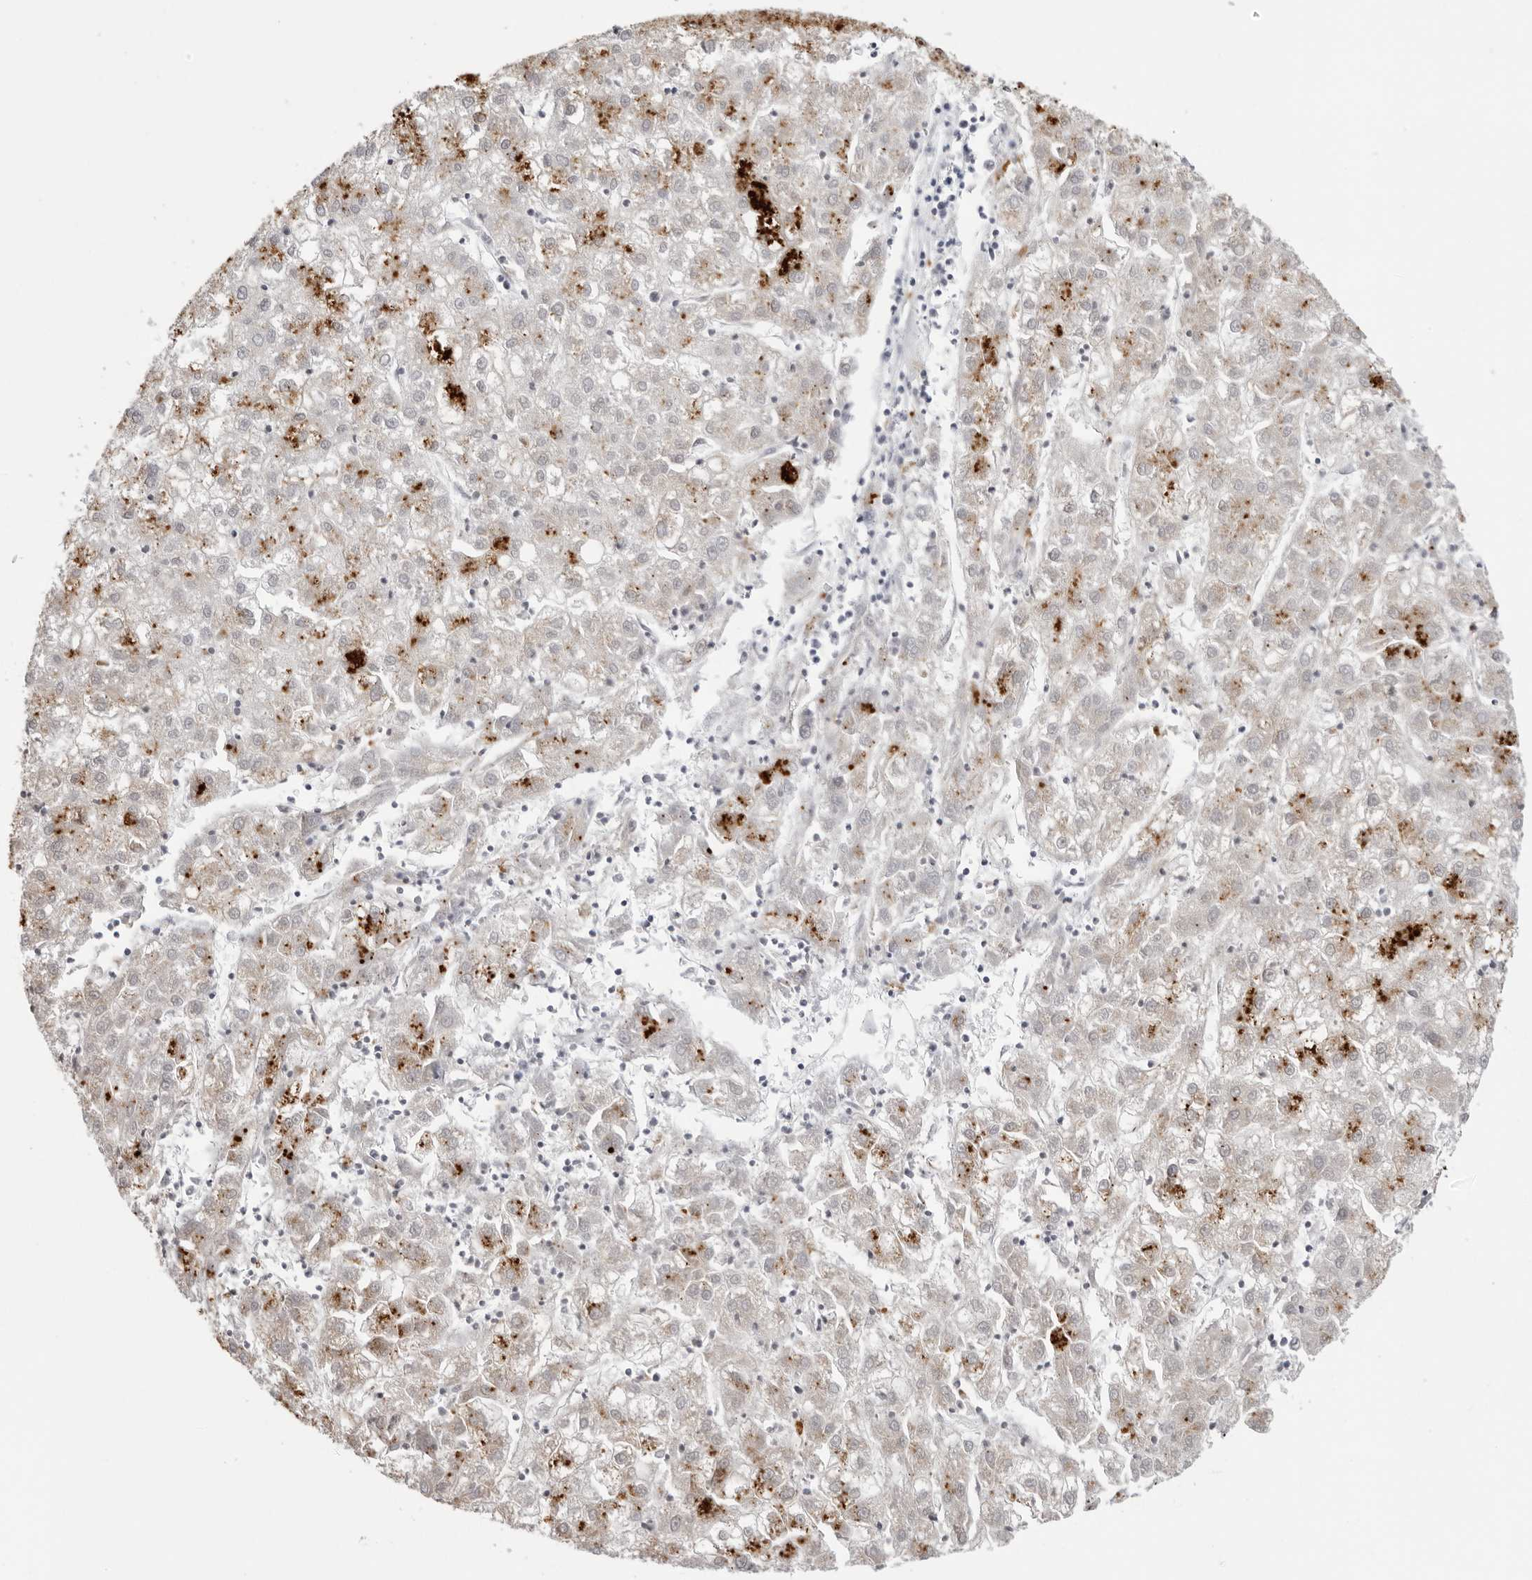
{"staining": {"intensity": "moderate", "quantity": "<25%", "location": "cytoplasmic/membranous"}, "tissue": "liver cancer", "cell_type": "Tumor cells", "image_type": "cancer", "snomed": [{"axis": "morphology", "description": "Carcinoma, Hepatocellular, NOS"}, {"axis": "topography", "description": "Liver"}], "caption": "IHC photomicrograph of neoplastic tissue: liver cancer stained using immunohistochemistry (IHC) displays low levels of moderate protein expression localized specifically in the cytoplasmic/membranous of tumor cells, appearing as a cytoplasmic/membranous brown color.", "gene": "IL25", "patient": {"sex": "male", "age": 72}}